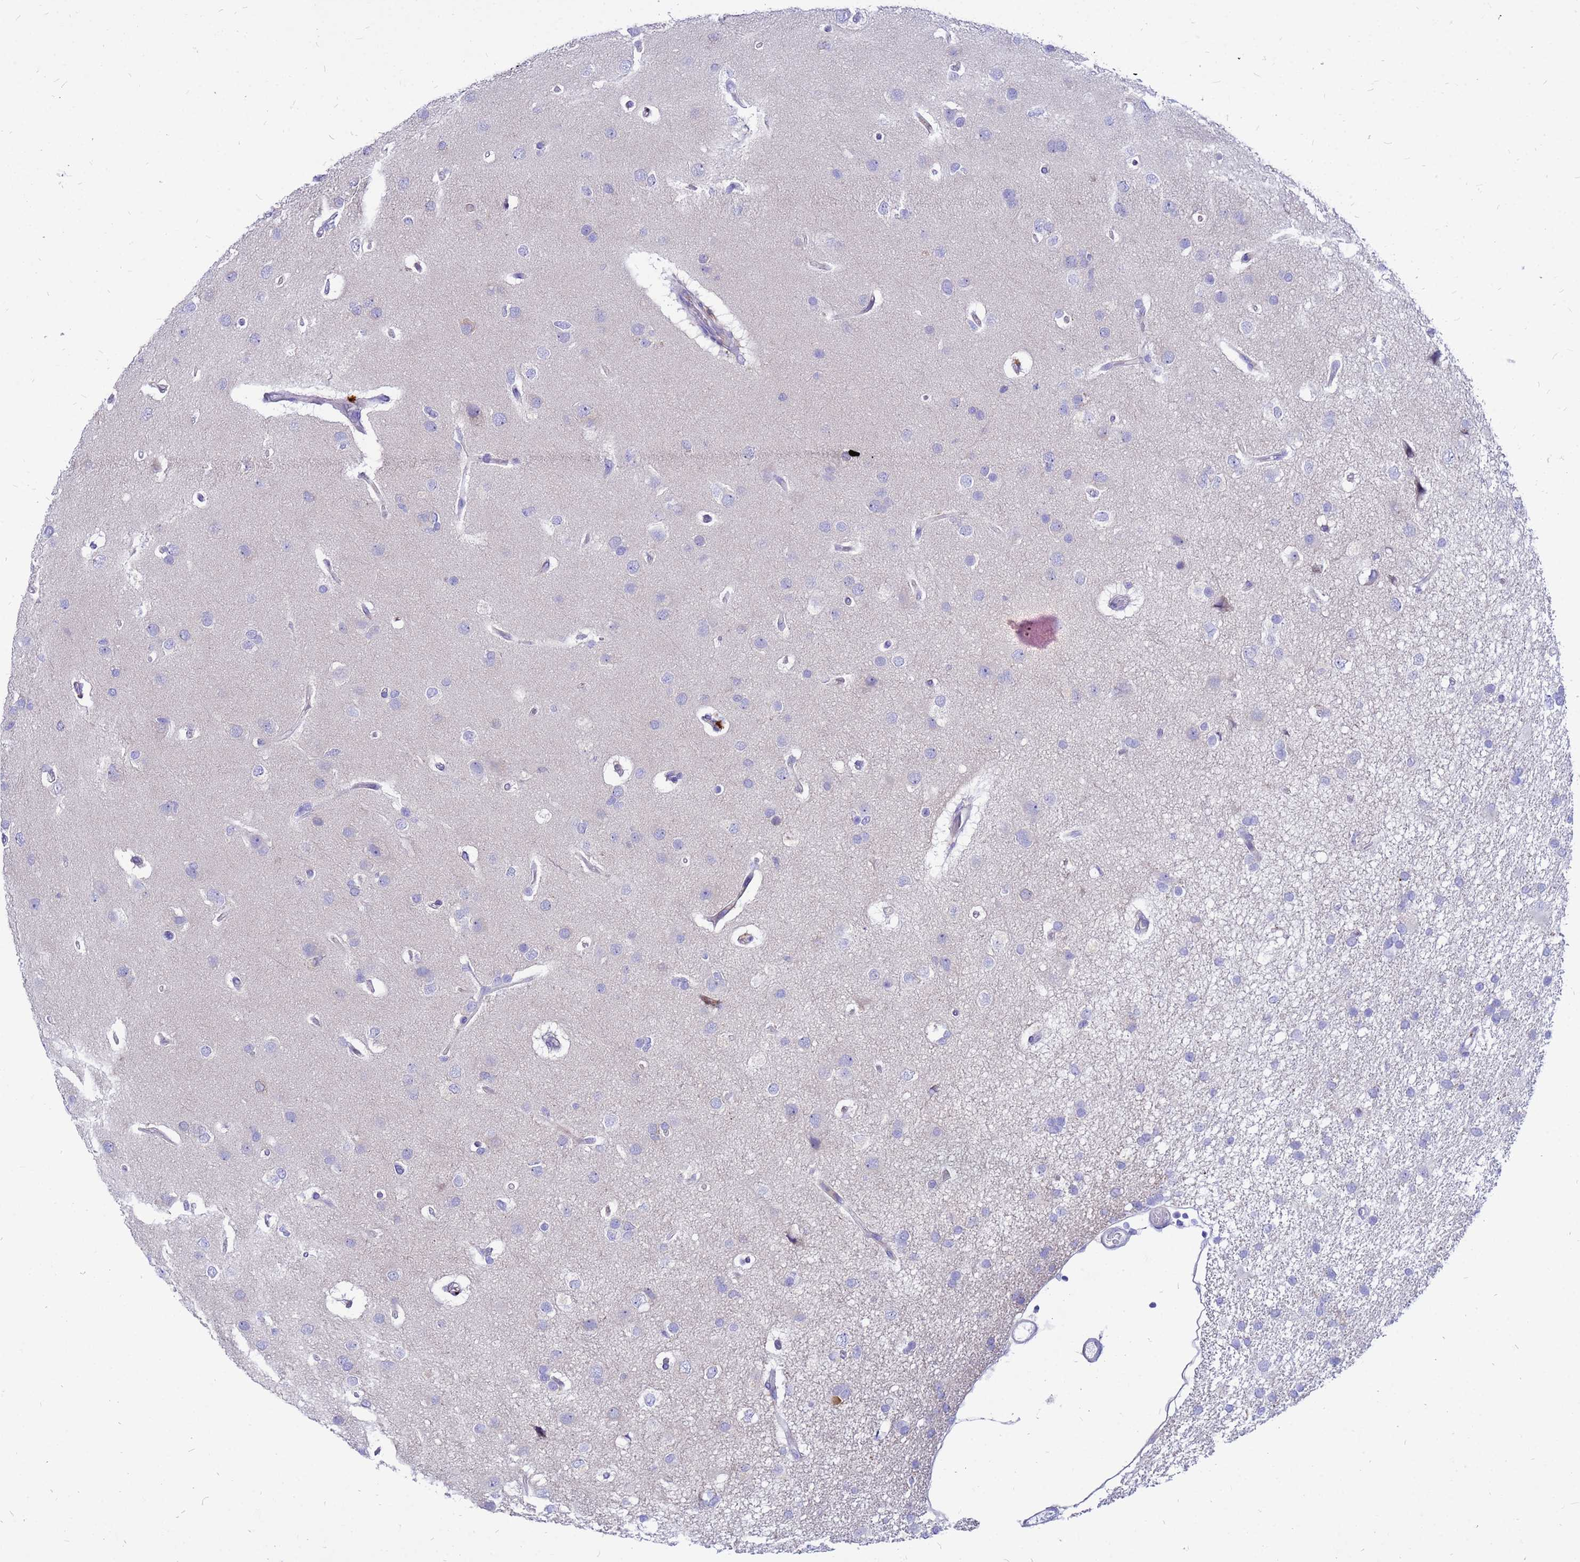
{"staining": {"intensity": "negative", "quantity": "none", "location": "none"}, "tissue": "glioma", "cell_type": "Tumor cells", "image_type": "cancer", "snomed": [{"axis": "morphology", "description": "Glioma, malignant, High grade"}, {"axis": "topography", "description": "Brain"}], "caption": "Glioma stained for a protein using IHC demonstrates no staining tumor cells.", "gene": "FHIP1A", "patient": {"sex": "male", "age": 77}}